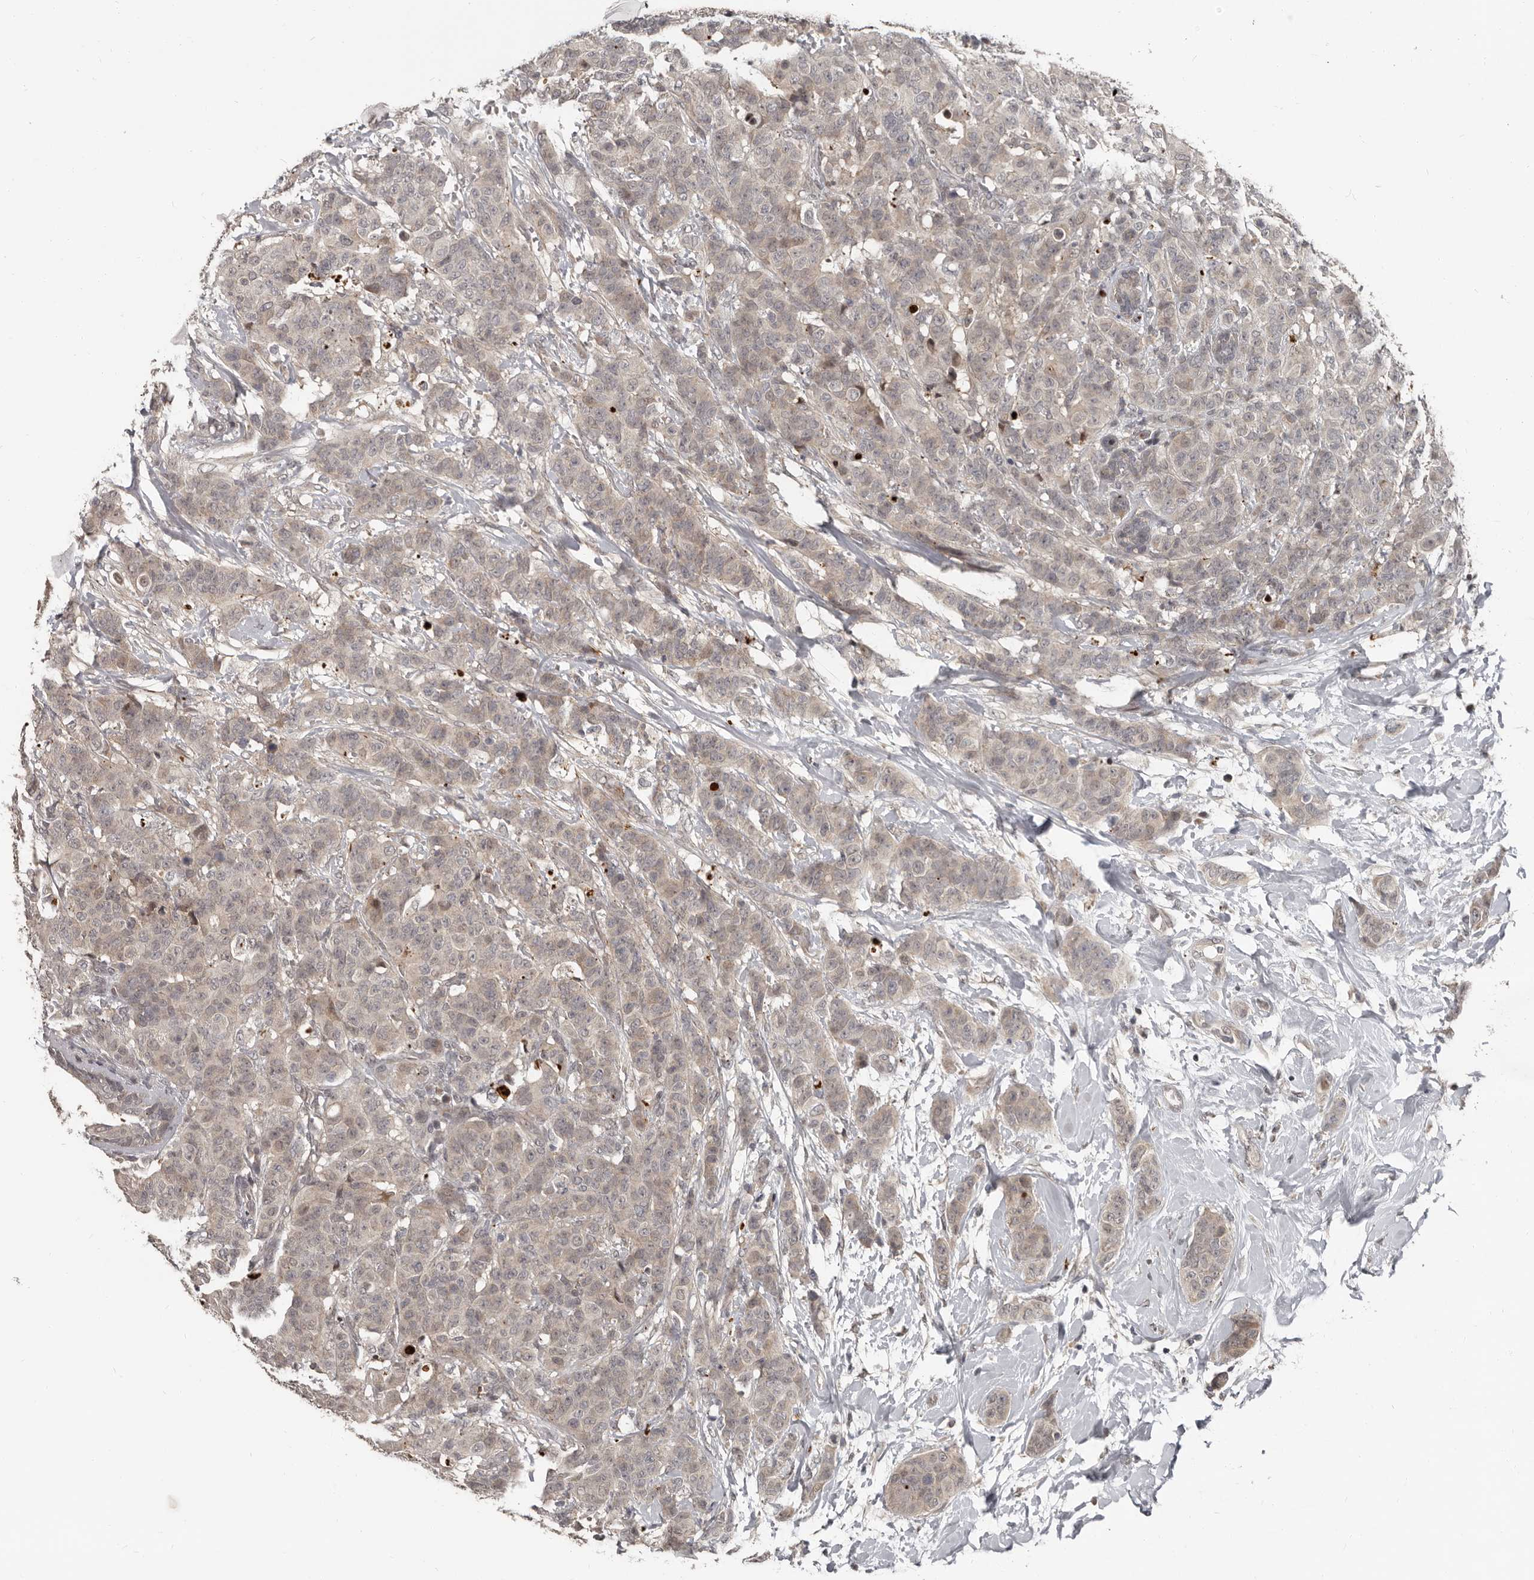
{"staining": {"intensity": "weak", "quantity": "25%-75%", "location": "cytoplasmic/membranous,nuclear"}, "tissue": "breast cancer", "cell_type": "Tumor cells", "image_type": "cancer", "snomed": [{"axis": "morphology", "description": "Normal tissue, NOS"}, {"axis": "morphology", "description": "Duct carcinoma"}, {"axis": "topography", "description": "Breast"}], "caption": "This micrograph exhibits immunohistochemistry staining of human breast intraductal carcinoma, with low weak cytoplasmic/membranous and nuclear staining in approximately 25%-75% of tumor cells.", "gene": "APOL6", "patient": {"sex": "female", "age": 40}}